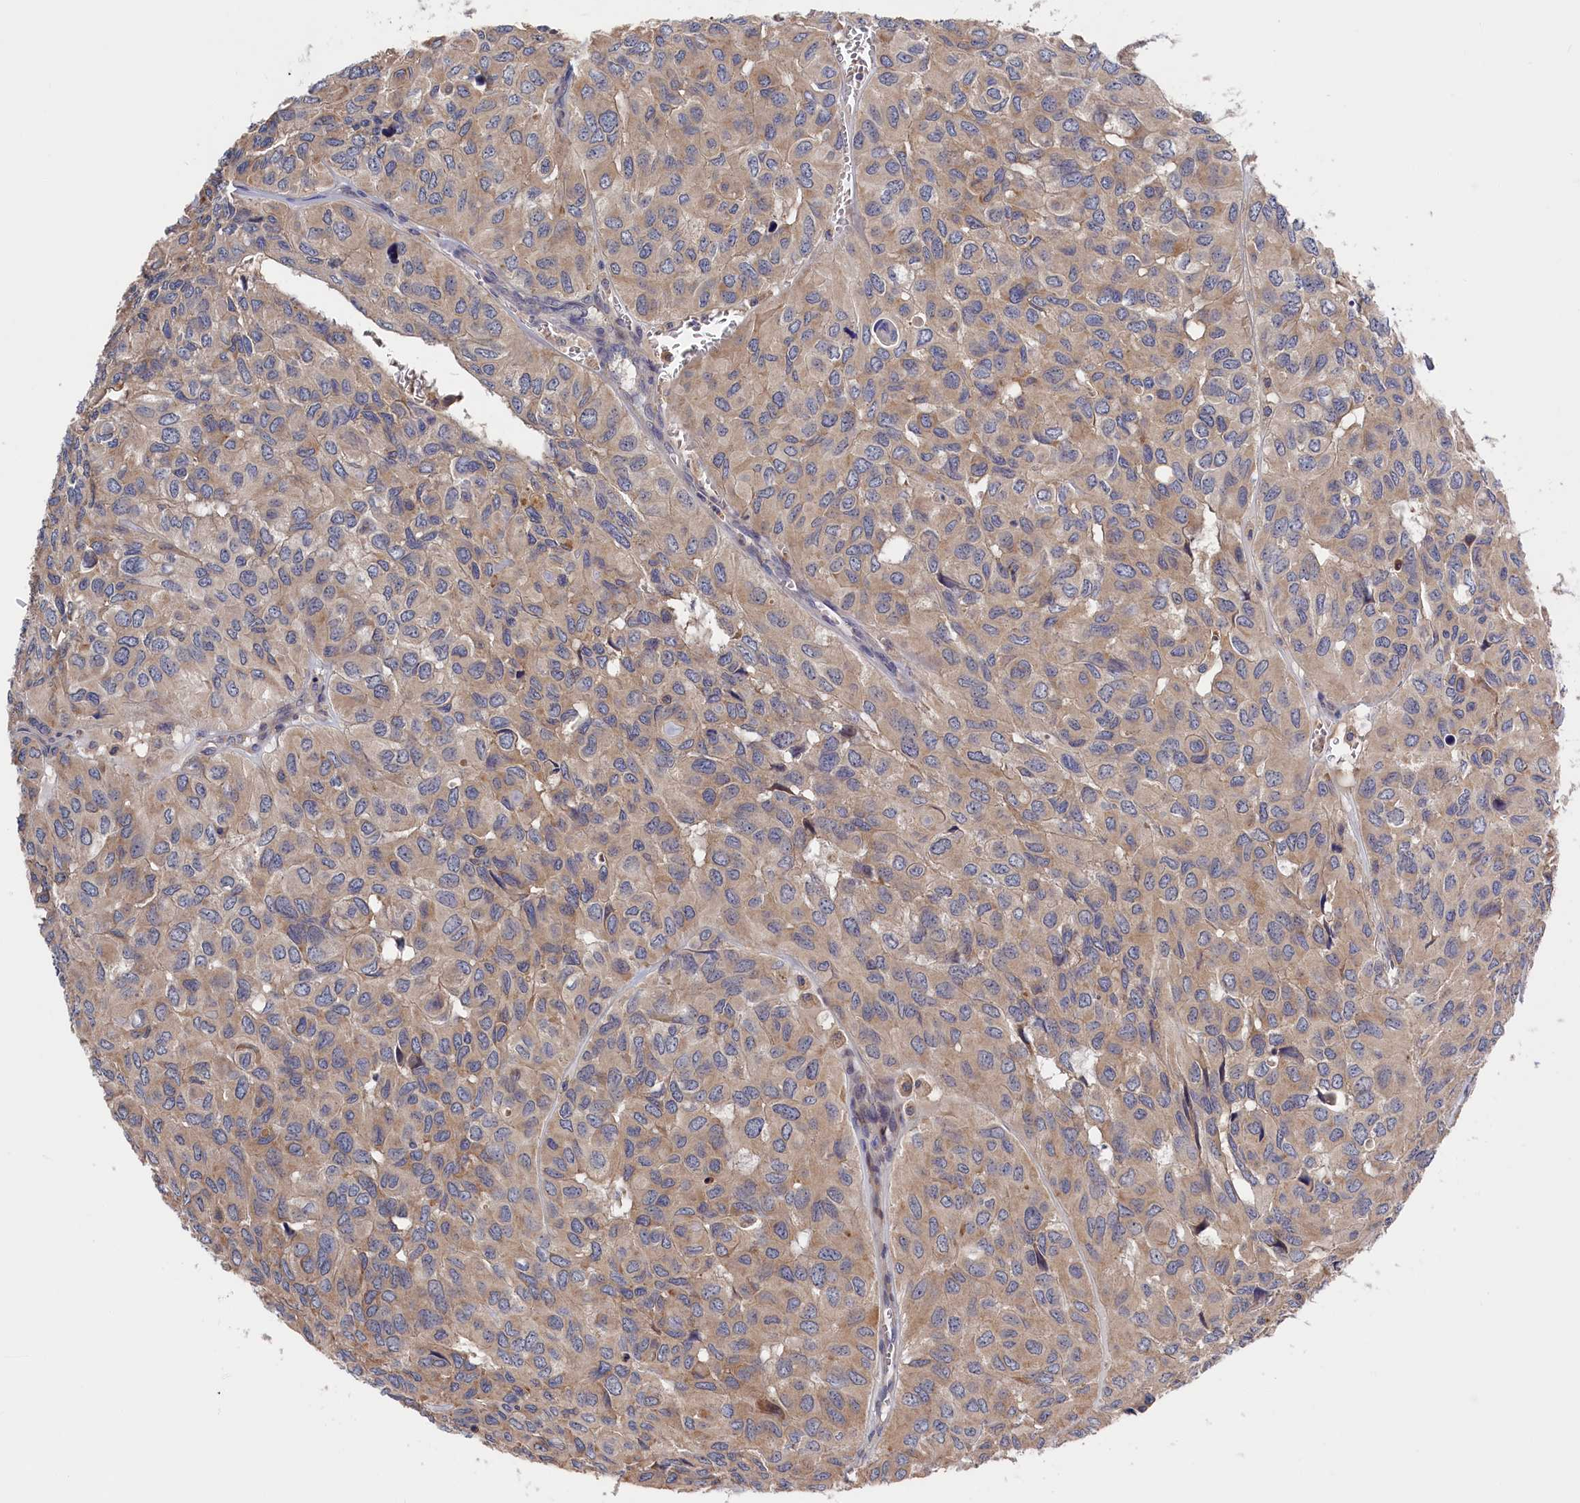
{"staining": {"intensity": "moderate", "quantity": ">75%", "location": "cytoplasmic/membranous"}, "tissue": "head and neck cancer", "cell_type": "Tumor cells", "image_type": "cancer", "snomed": [{"axis": "morphology", "description": "Adenocarcinoma, NOS"}, {"axis": "topography", "description": "Salivary gland, NOS"}, {"axis": "topography", "description": "Head-Neck"}], "caption": "Human head and neck adenocarcinoma stained for a protein (brown) shows moderate cytoplasmic/membranous positive expression in about >75% of tumor cells.", "gene": "CYB5D2", "patient": {"sex": "female", "age": 76}}